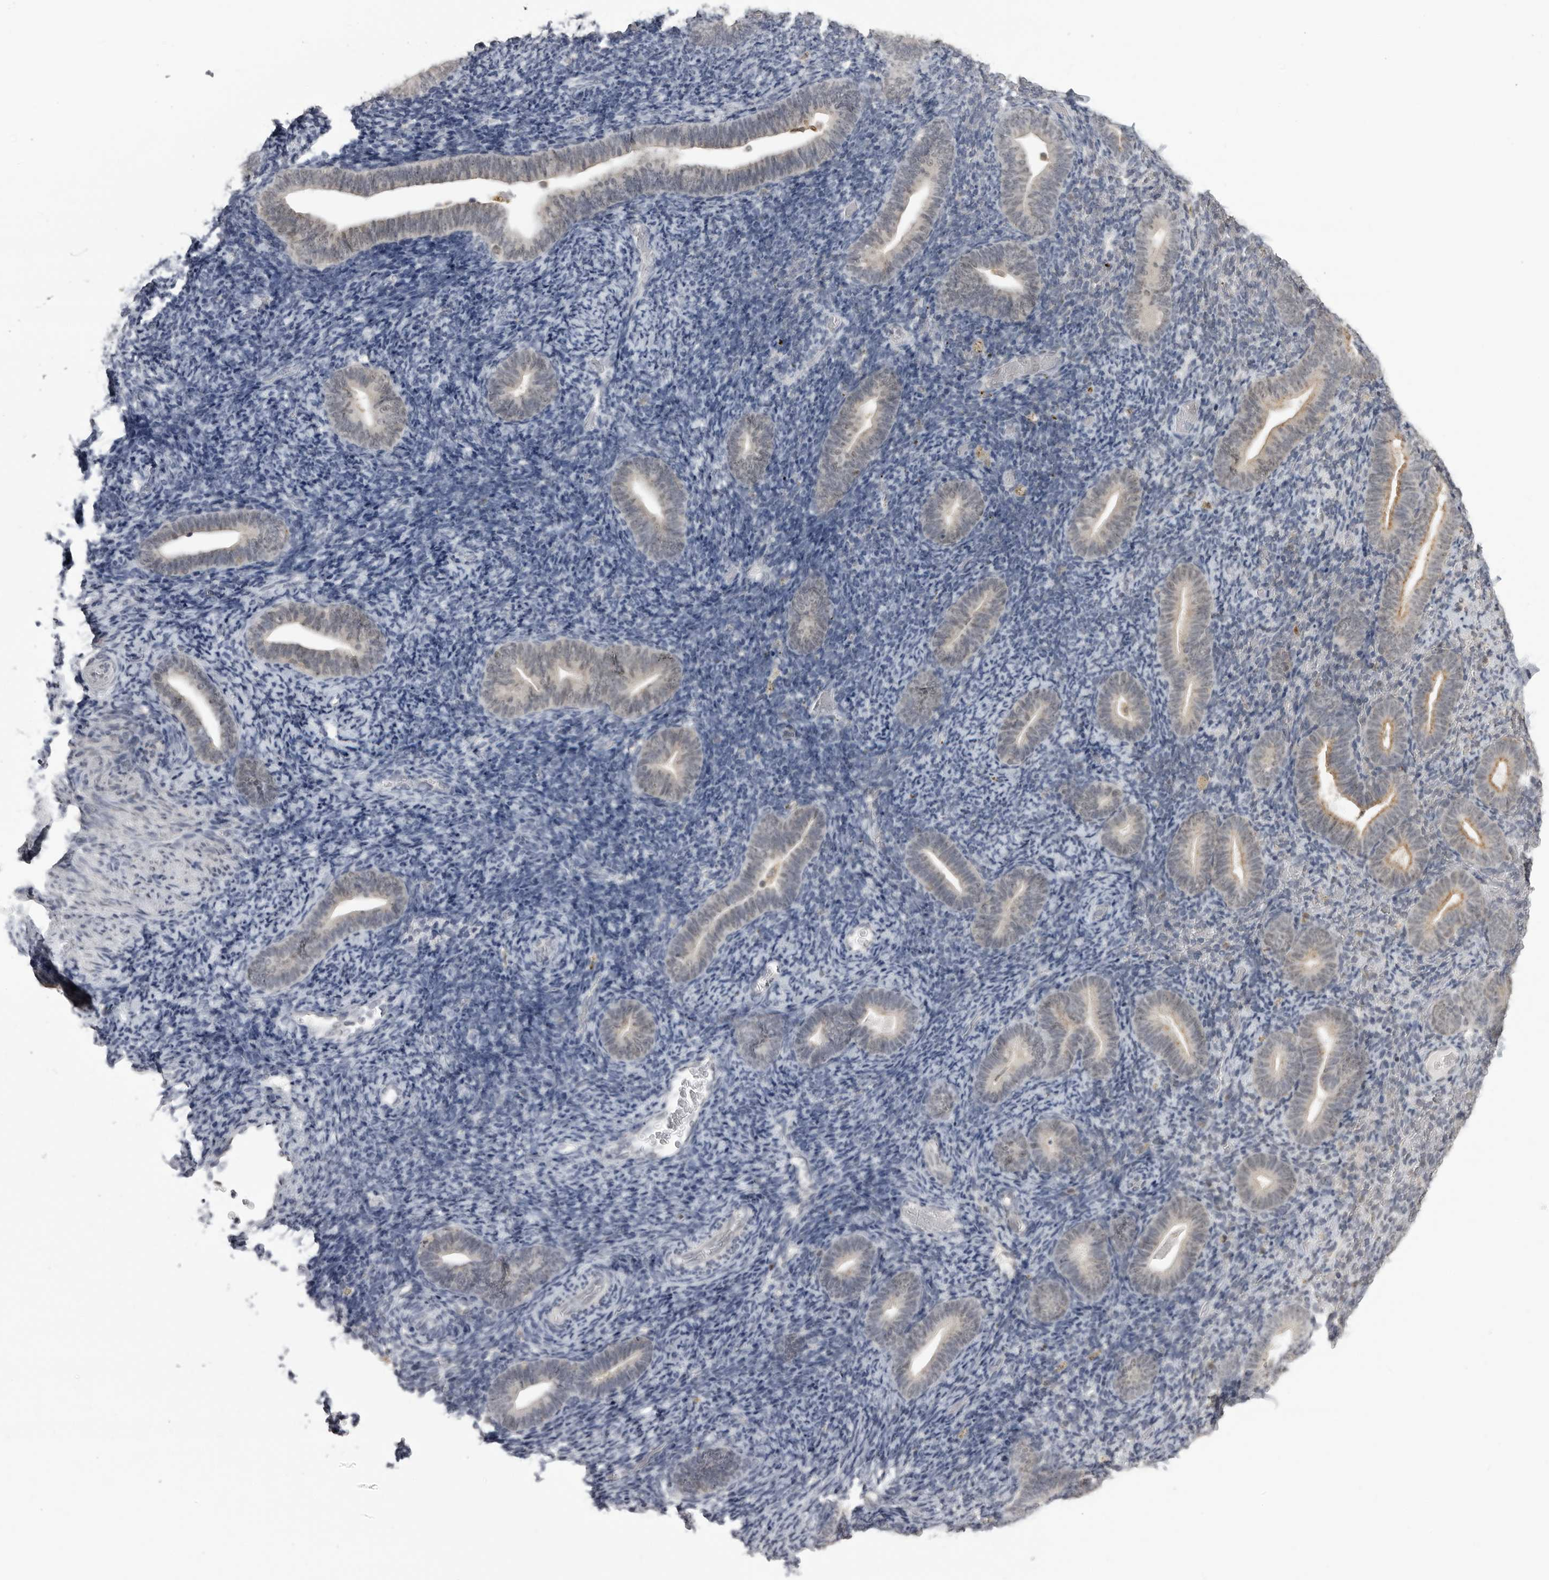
{"staining": {"intensity": "negative", "quantity": "none", "location": "none"}, "tissue": "endometrium", "cell_type": "Cells in endometrial stroma", "image_type": "normal", "snomed": [{"axis": "morphology", "description": "Normal tissue, NOS"}, {"axis": "topography", "description": "Endometrium"}], "caption": "An image of endometrium stained for a protein reveals no brown staining in cells in endometrial stroma. (Brightfield microscopy of DAB immunohistochemistry (IHC) at high magnification).", "gene": "PDCL3", "patient": {"sex": "female", "age": 51}}